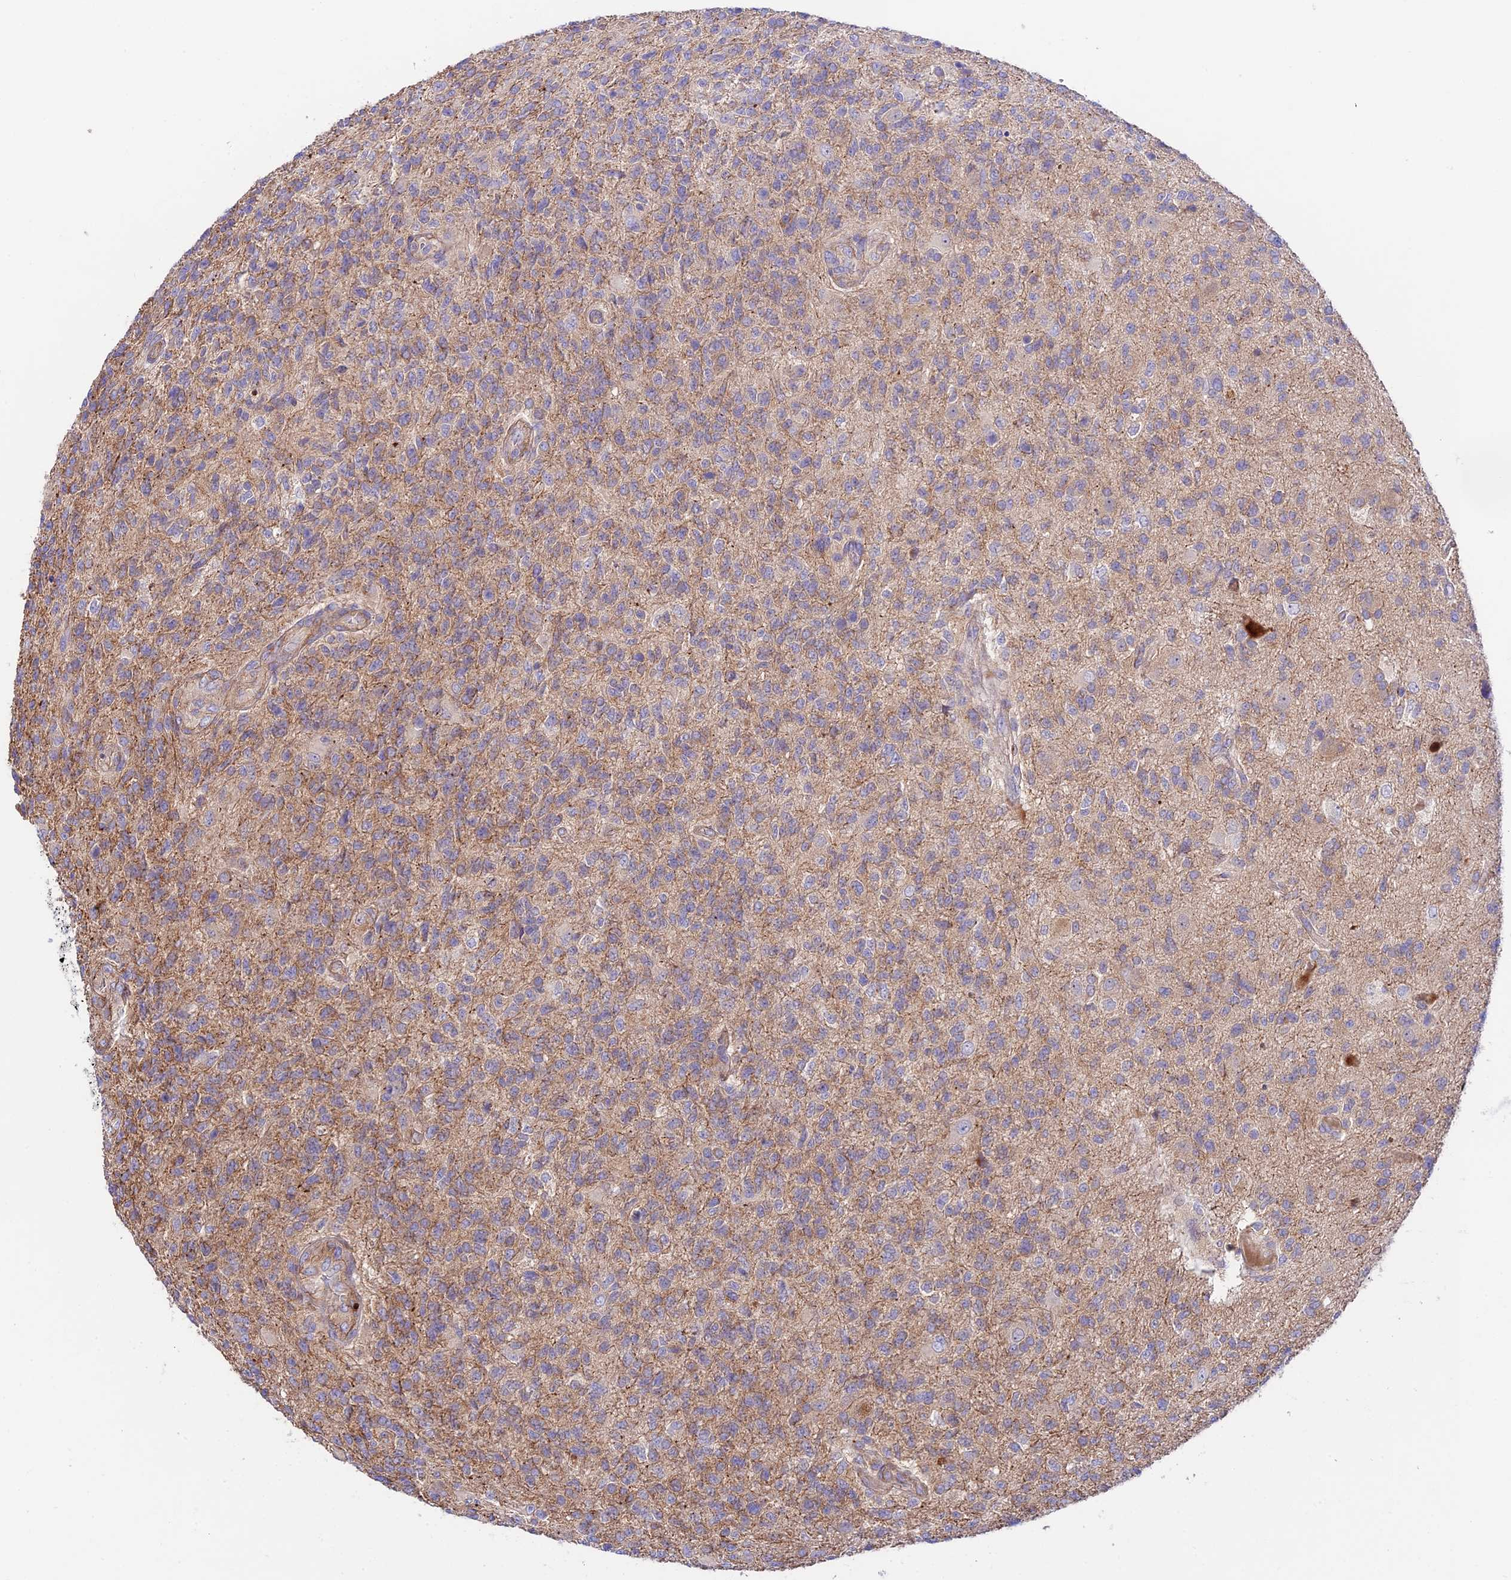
{"staining": {"intensity": "weak", "quantity": "25%-75%", "location": "cytoplasmic/membranous"}, "tissue": "glioma", "cell_type": "Tumor cells", "image_type": "cancer", "snomed": [{"axis": "morphology", "description": "Glioma, malignant, High grade"}, {"axis": "topography", "description": "Brain"}], "caption": "Immunohistochemistry micrograph of neoplastic tissue: glioma stained using IHC demonstrates low levels of weak protein expression localized specifically in the cytoplasmic/membranous of tumor cells, appearing as a cytoplasmic/membranous brown color.", "gene": "VPS13C", "patient": {"sex": "male", "age": 56}}